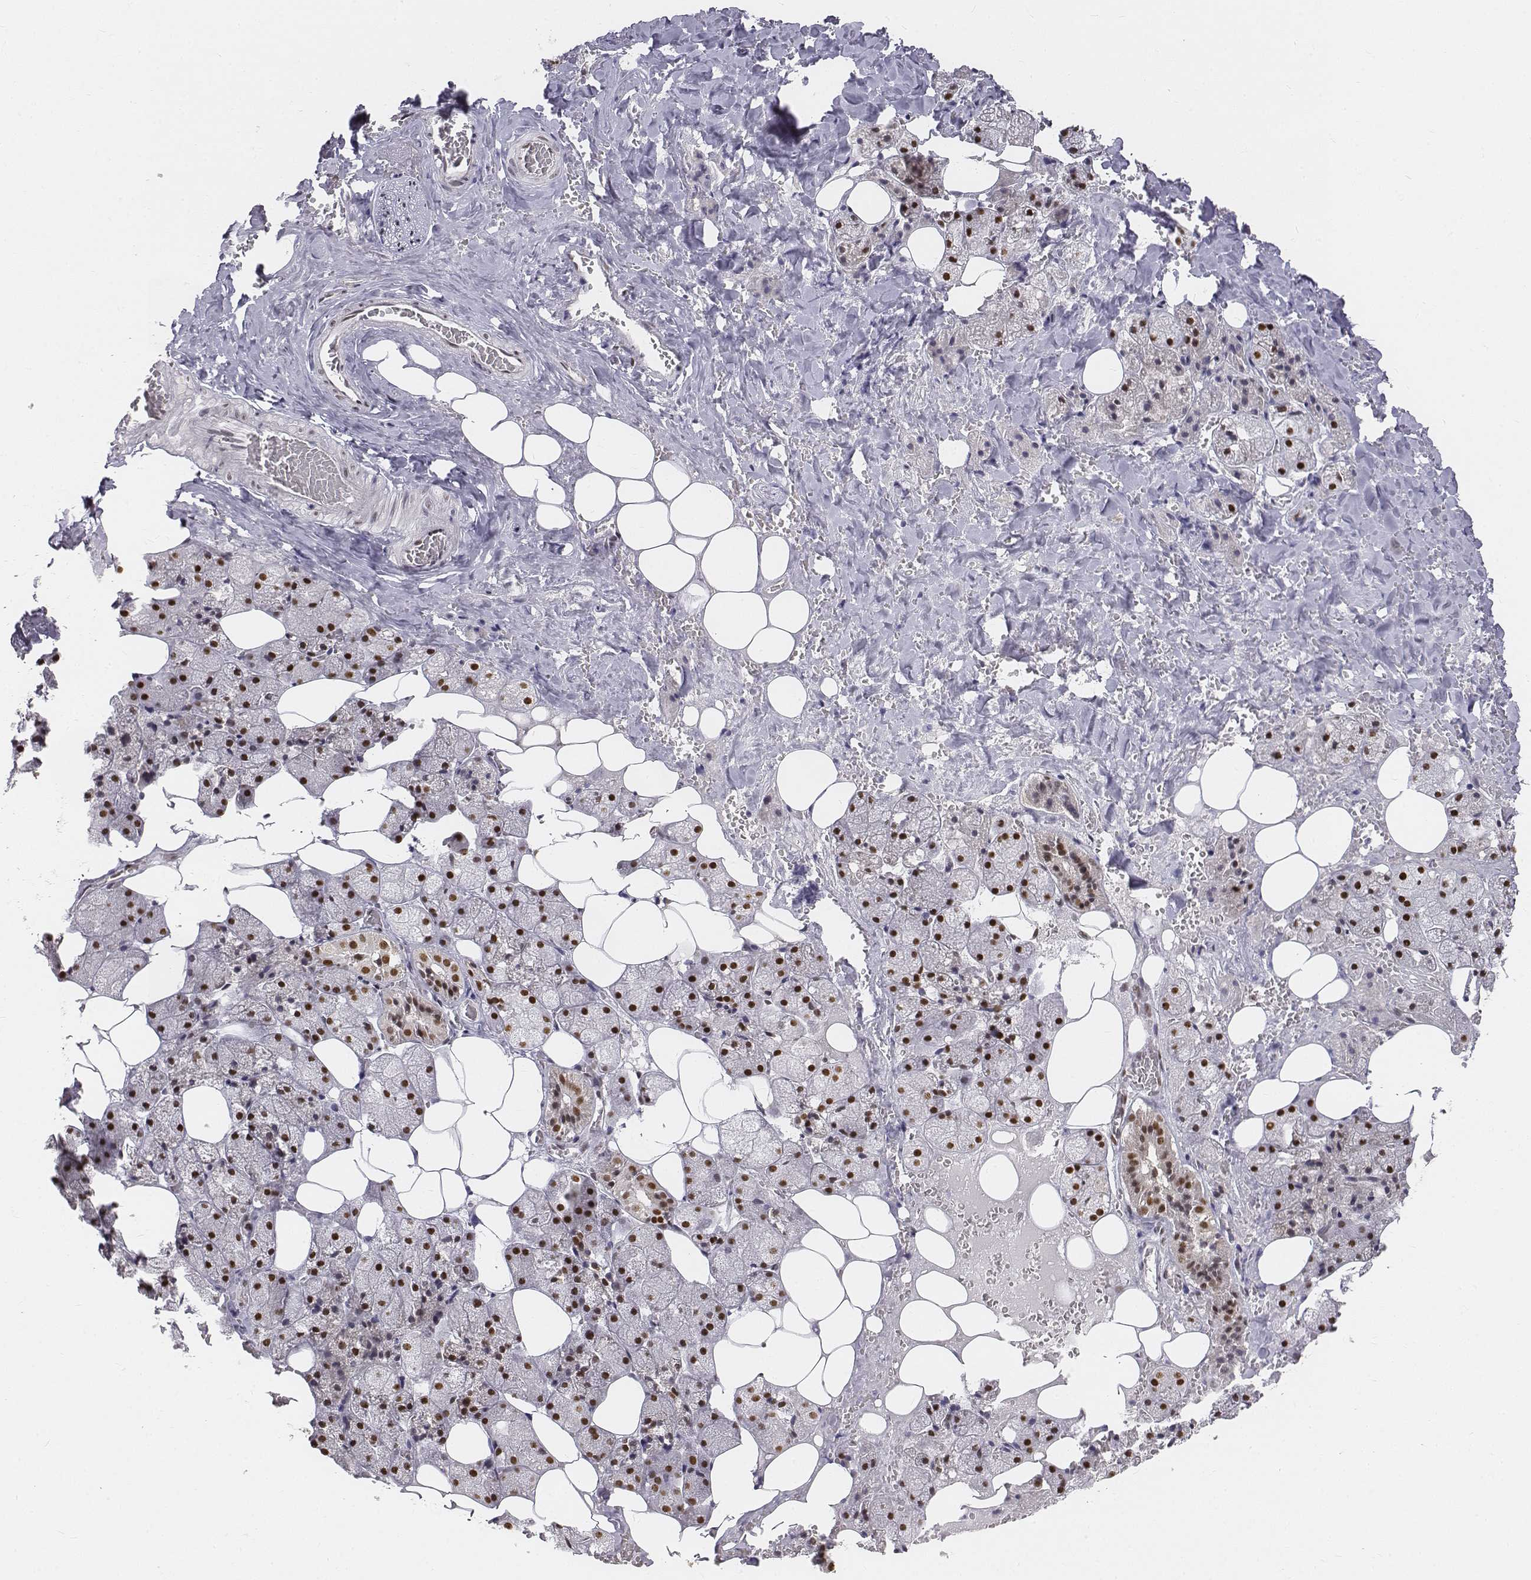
{"staining": {"intensity": "moderate", "quantity": ">75%", "location": "nuclear"}, "tissue": "salivary gland", "cell_type": "Glandular cells", "image_type": "normal", "snomed": [{"axis": "morphology", "description": "Normal tissue, NOS"}, {"axis": "topography", "description": "Salivary gland"}], "caption": "Benign salivary gland shows moderate nuclear positivity in about >75% of glandular cells.", "gene": "PHF6", "patient": {"sex": "male", "age": 38}}